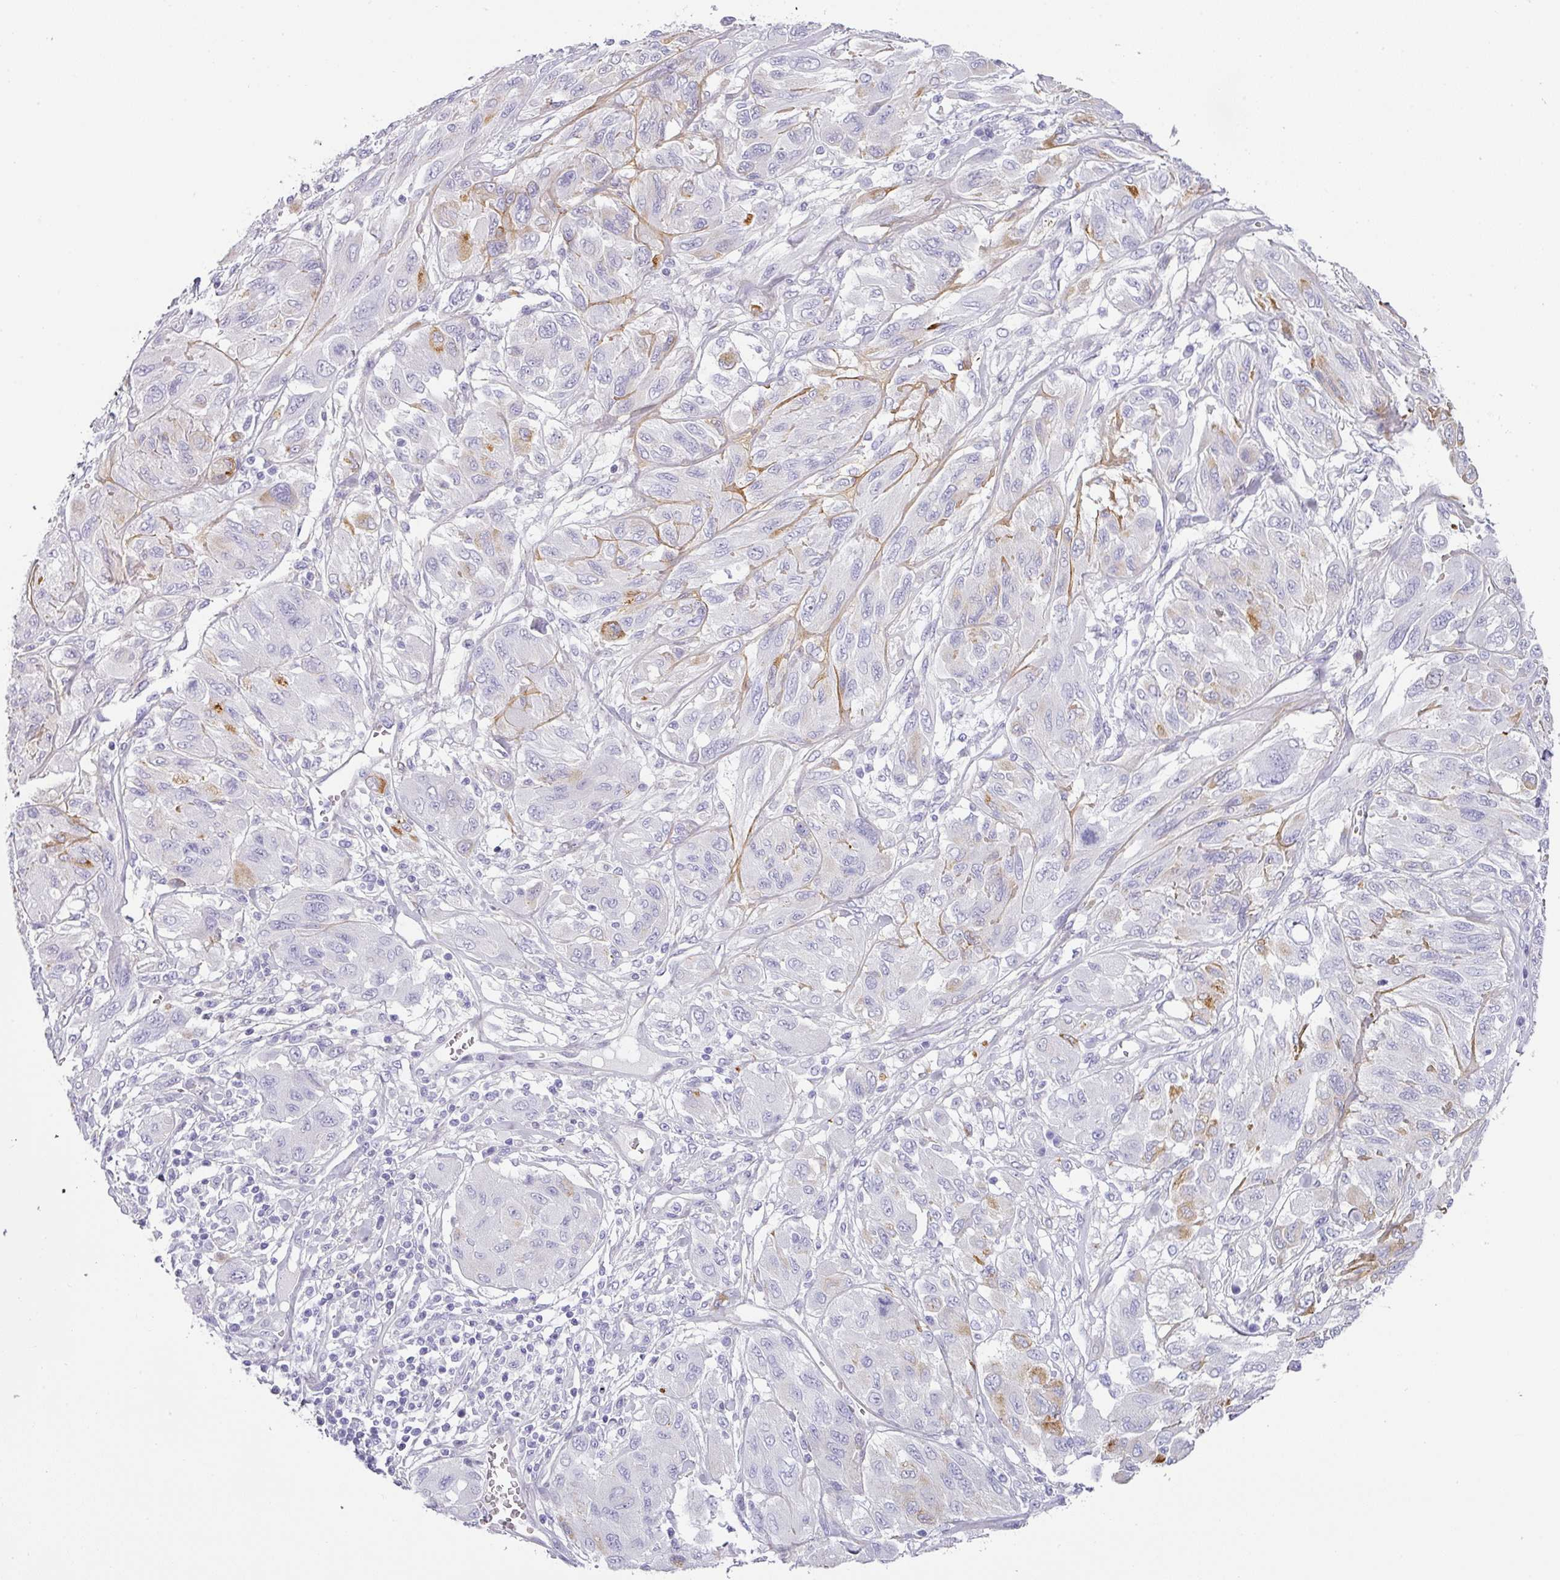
{"staining": {"intensity": "negative", "quantity": "none", "location": "none"}, "tissue": "melanoma", "cell_type": "Tumor cells", "image_type": "cancer", "snomed": [{"axis": "morphology", "description": "Malignant melanoma, NOS"}, {"axis": "topography", "description": "Skin"}], "caption": "Immunohistochemistry (IHC) image of malignant melanoma stained for a protein (brown), which exhibits no staining in tumor cells. (Immunohistochemistry, brightfield microscopy, high magnification).", "gene": "ANKRD29", "patient": {"sex": "female", "age": 91}}